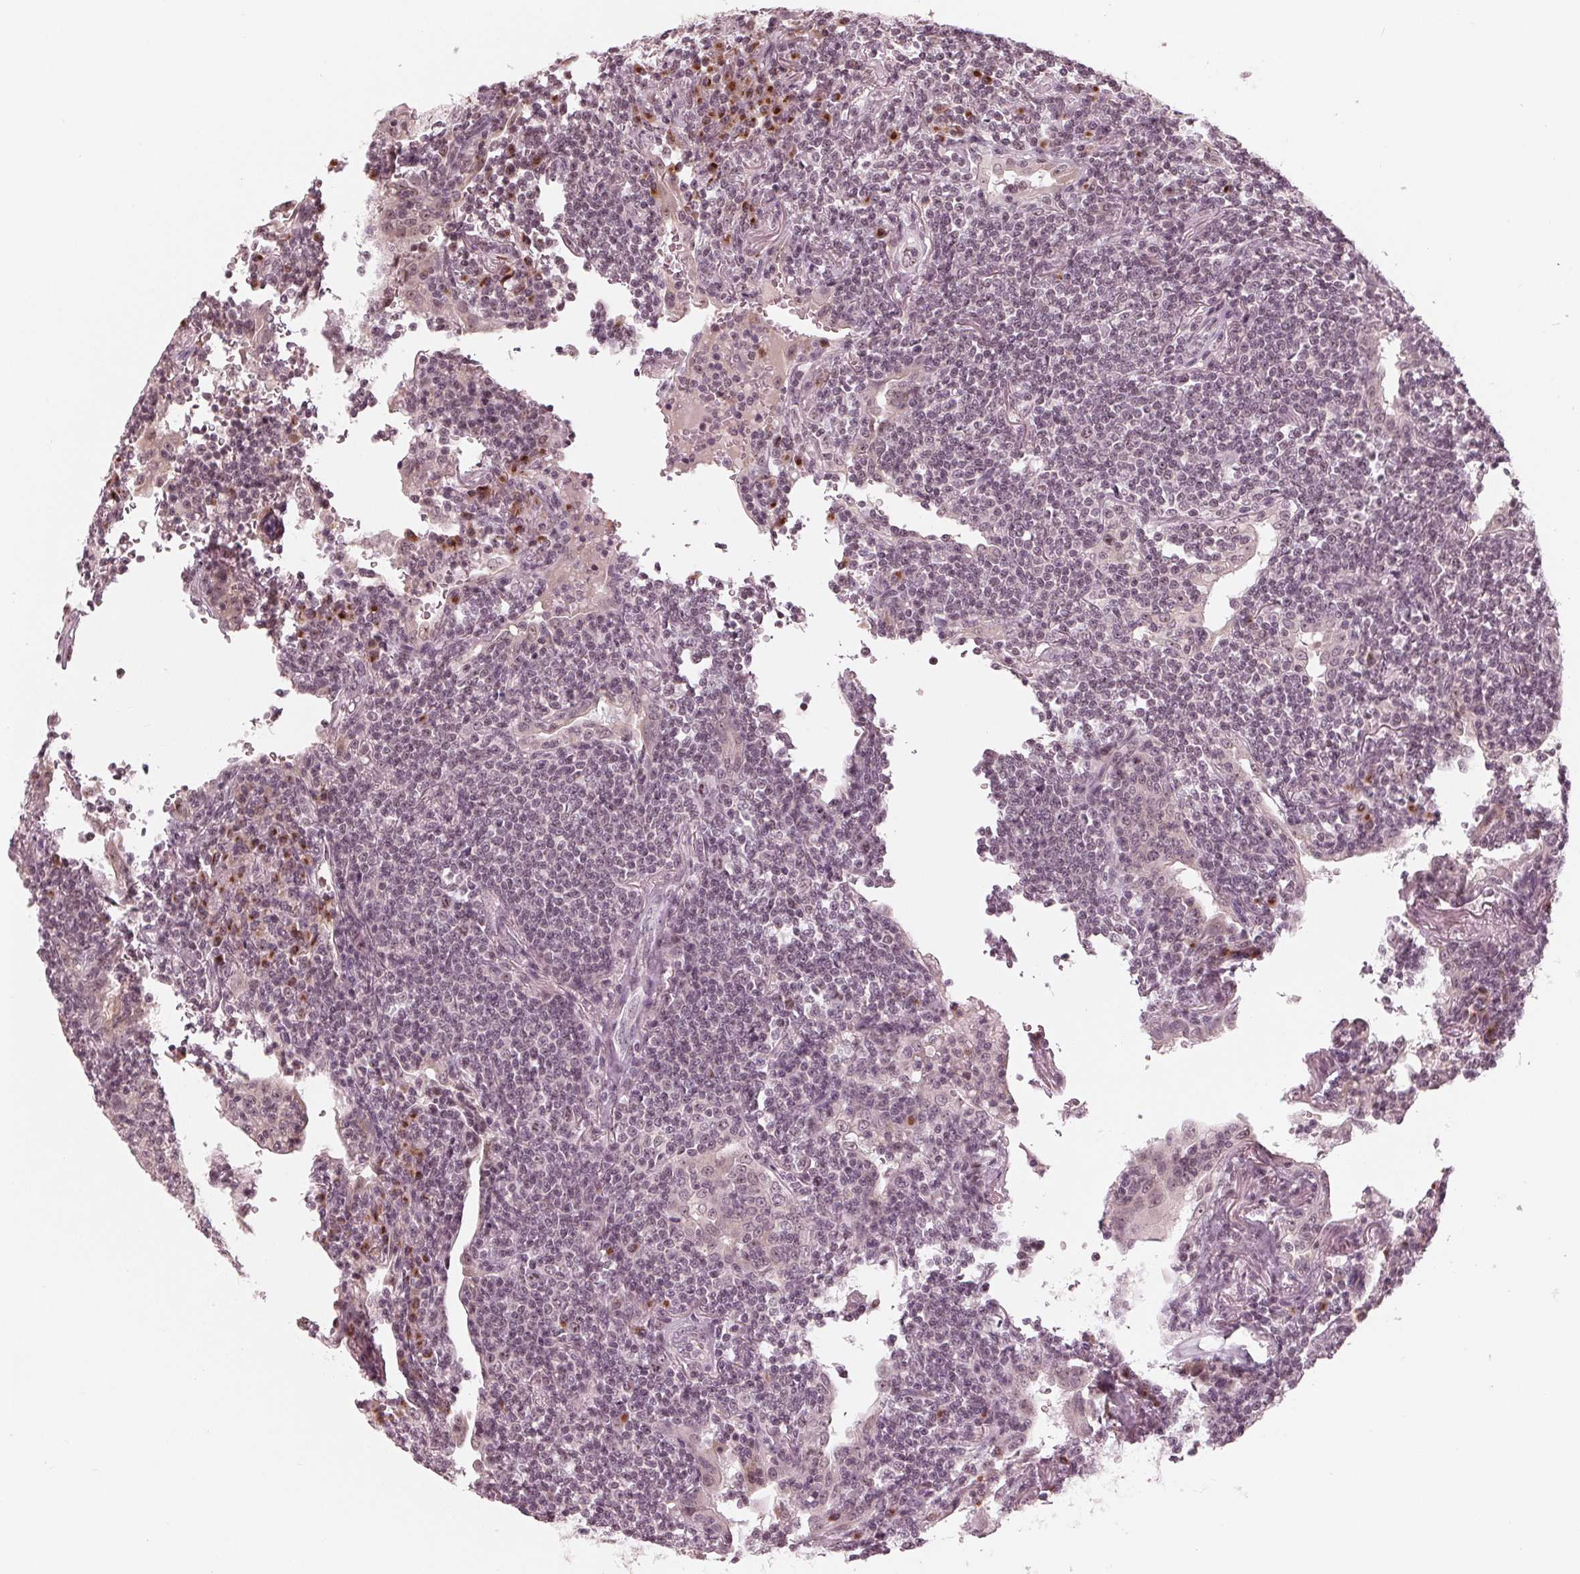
{"staining": {"intensity": "weak", "quantity": "<25%", "location": "nuclear"}, "tissue": "lymphoma", "cell_type": "Tumor cells", "image_type": "cancer", "snomed": [{"axis": "morphology", "description": "Malignant lymphoma, non-Hodgkin's type, Low grade"}, {"axis": "topography", "description": "Lung"}], "caption": "IHC histopathology image of human low-grade malignant lymphoma, non-Hodgkin's type stained for a protein (brown), which demonstrates no expression in tumor cells.", "gene": "SLX4", "patient": {"sex": "female", "age": 71}}